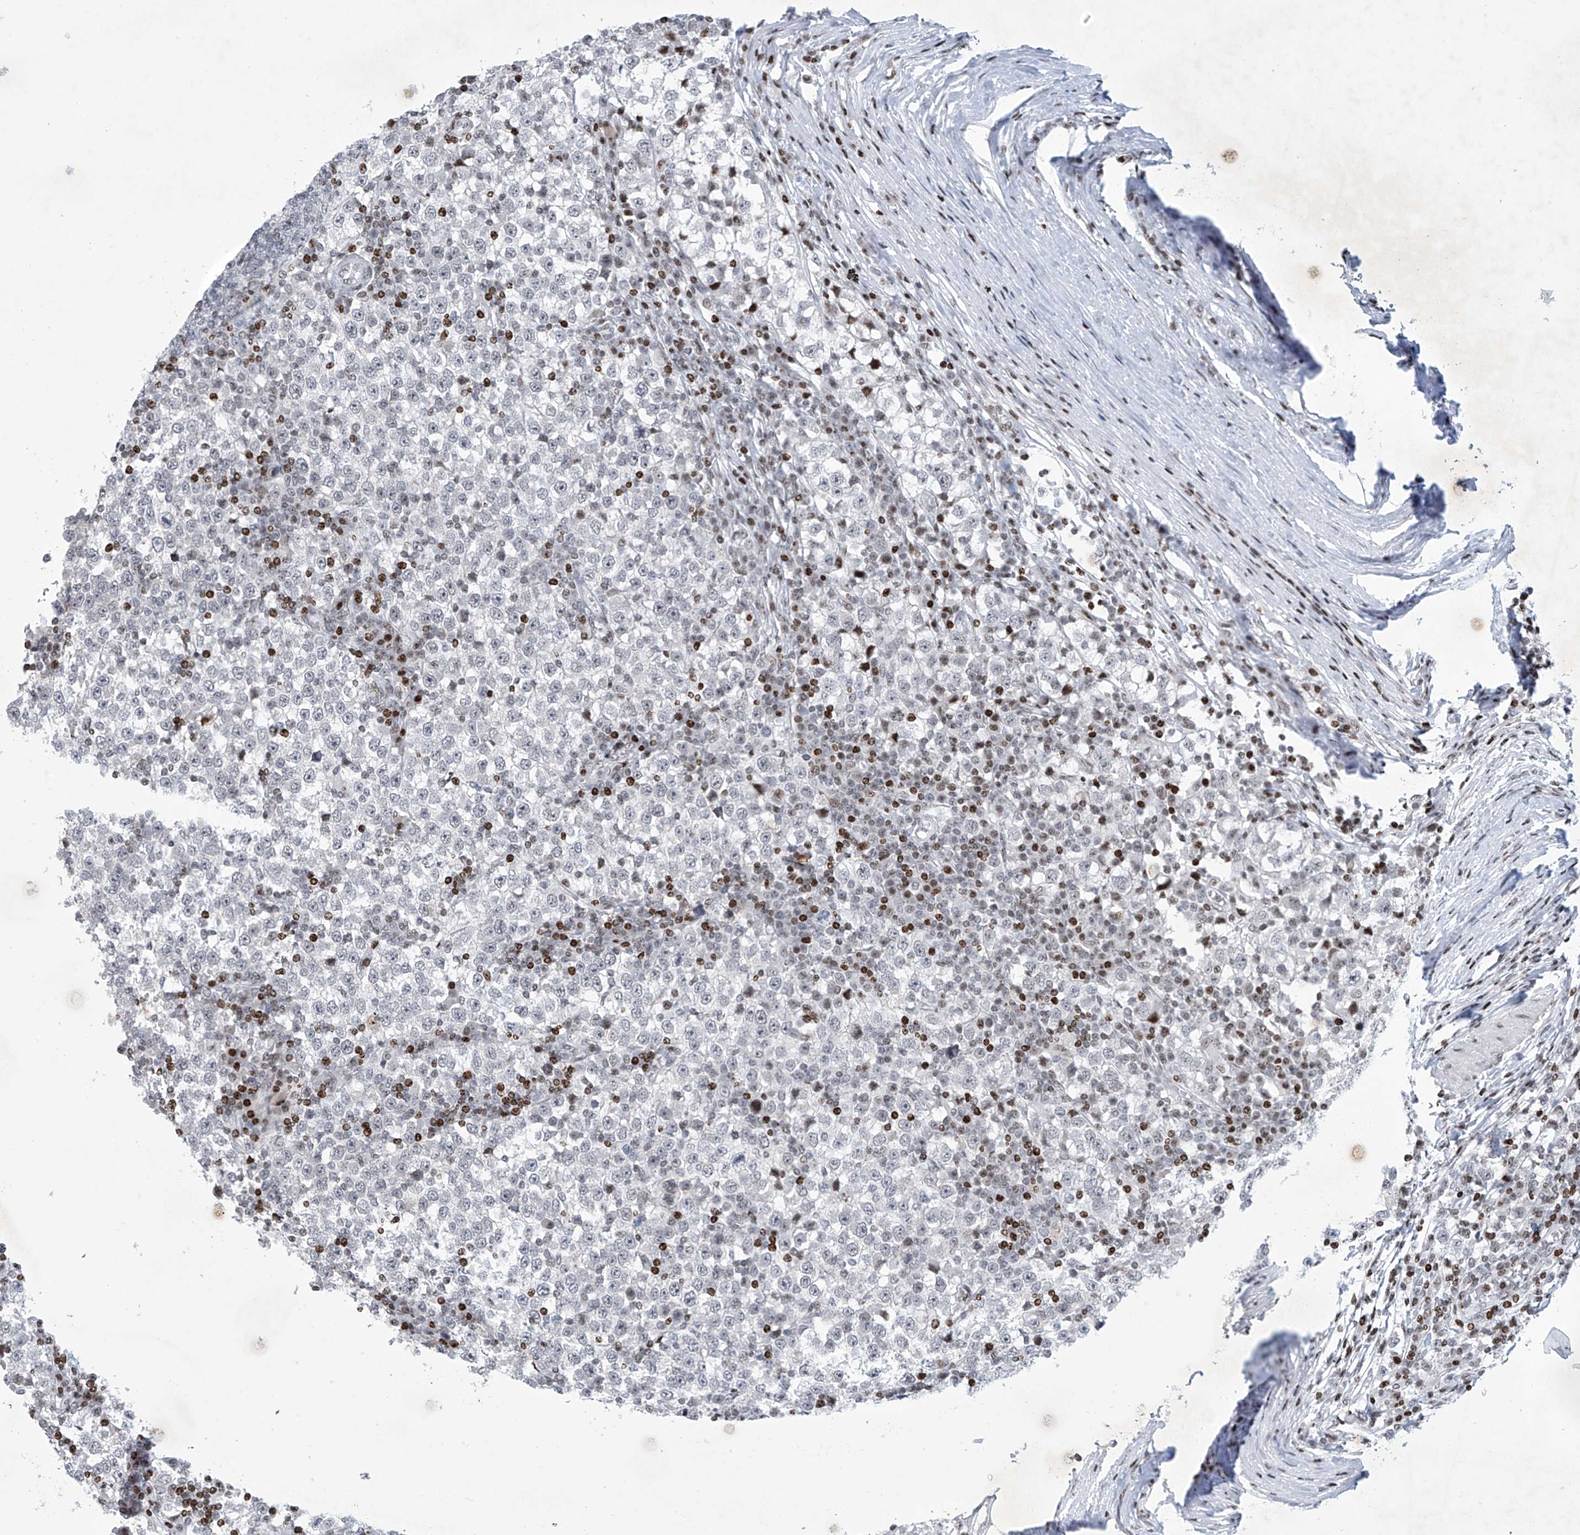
{"staining": {"intensity": "weak", "quantity": "25%-75%", "location": "nuclear"}, "tissue": "testis cancer", "cell_type": "Tumor cells", "image_type": "cancer", "snomed": [{"axis": "morphology", "description": "Seminoma, NOS"}, {"axis": "topography", "description": "Testis"}], "caption": "Tumor cells demonstrate low levels of weak nuclear positivity in about 25%-75% of cells in testis cancer (seminoma). (IHC, brightfield microscopy, high magnification).", "gene": "RFX7", "patient": {"sex": "male", "age": 65}}